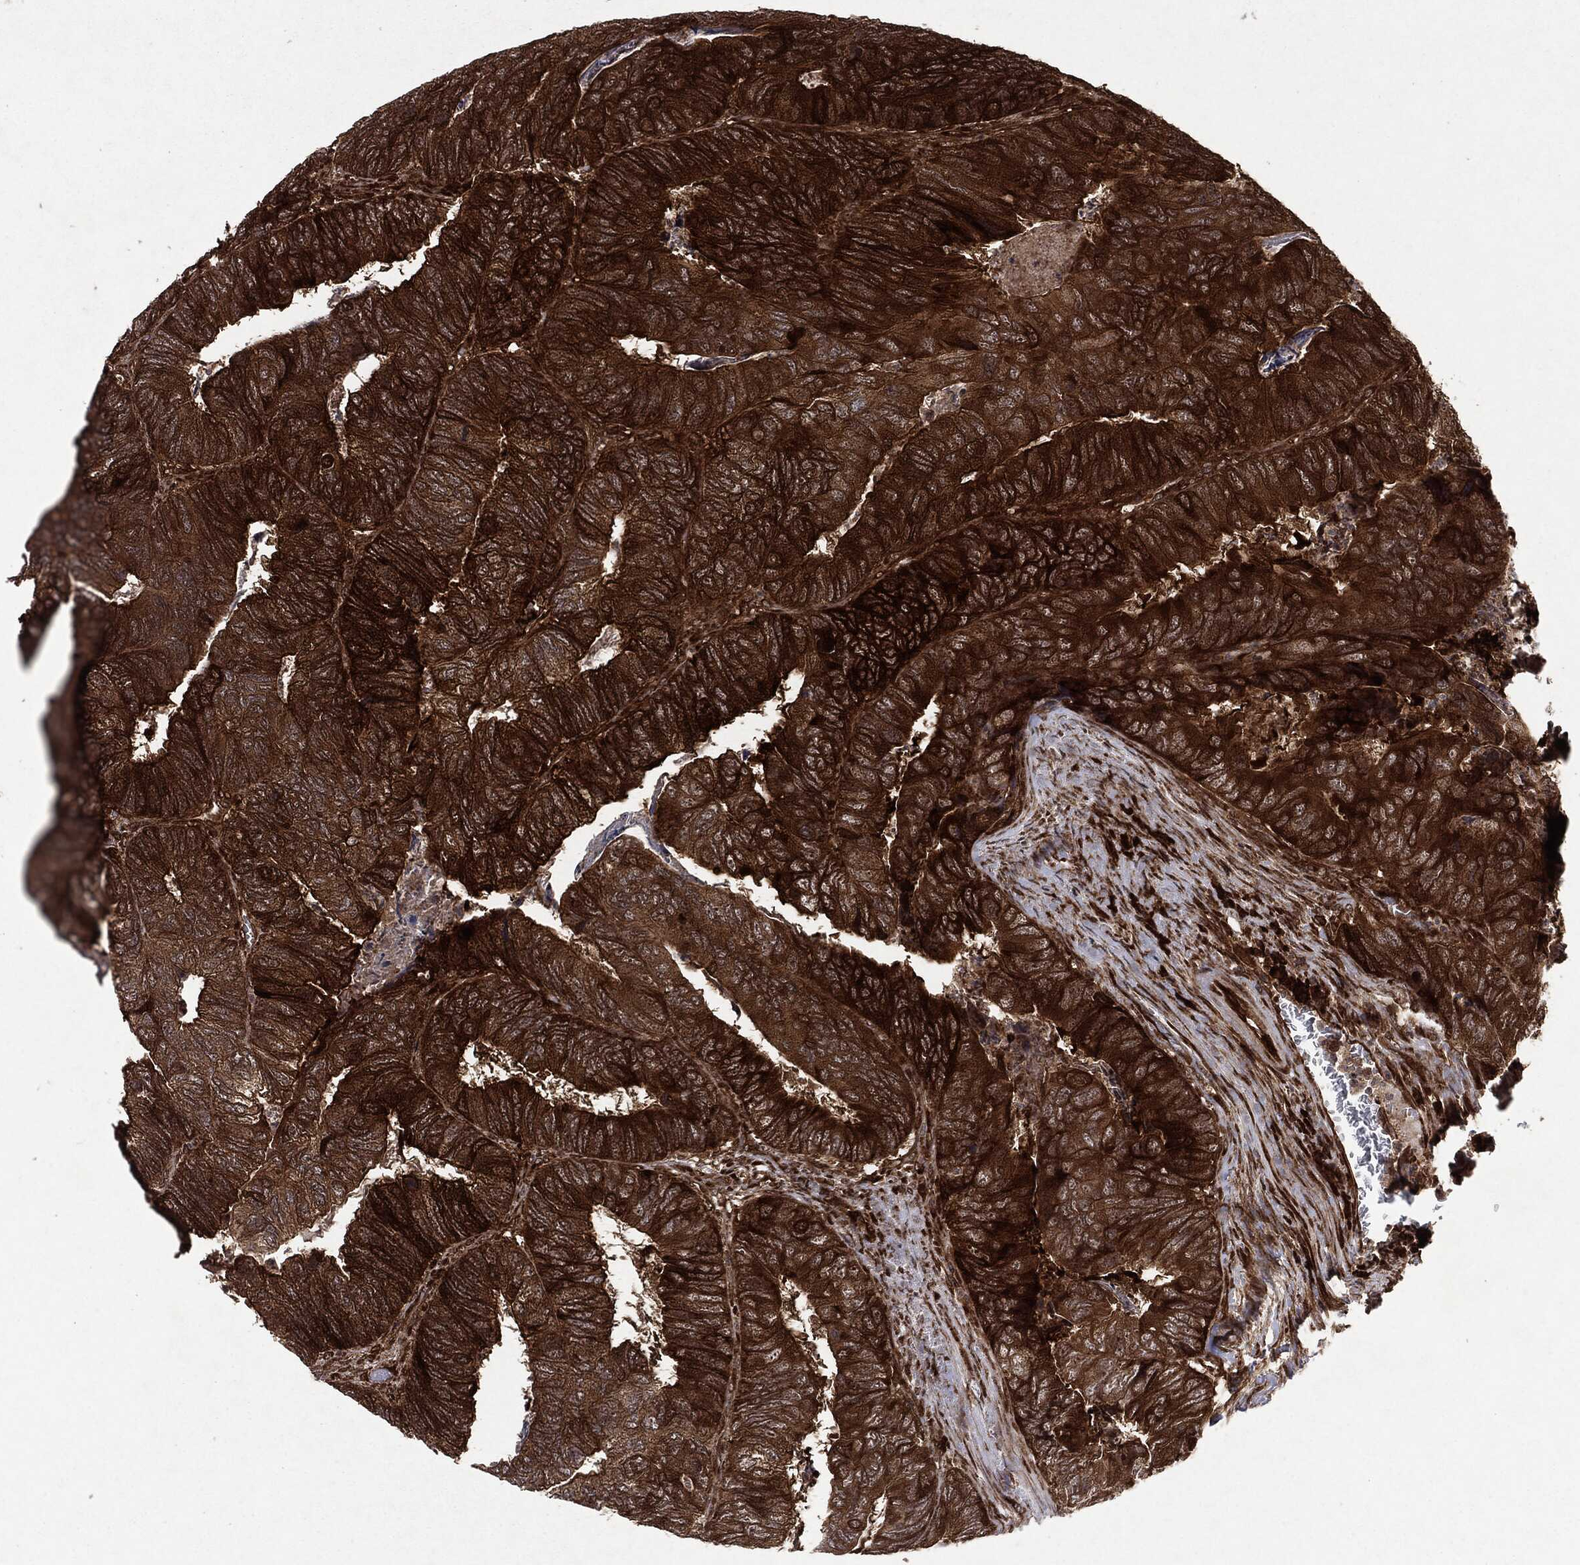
{"staining": {"intensity": "strong", "quantity": ">75%", "location": "cytoplasmic/membranous"}, "tissue": "colorectal cancer", "cell_type": "Tumor cells", "image_type": "cancer", "snomed": [{"axis": "morphology", "description": "Adenocarcinoma, NOS"}, {"axis": "topography", "description": "Colon"}], "caption": "Immunohistochemistry (IHC) of human colorectal cancer reveals high levels of strong cytoplasmic/membranous positivity in approximately >75% of tumor cells. (DAB = brown stain, brightfield microscopy at high magnification).", "gene": "OTUB1", "patient": {"sex": "female", "age": 67}}